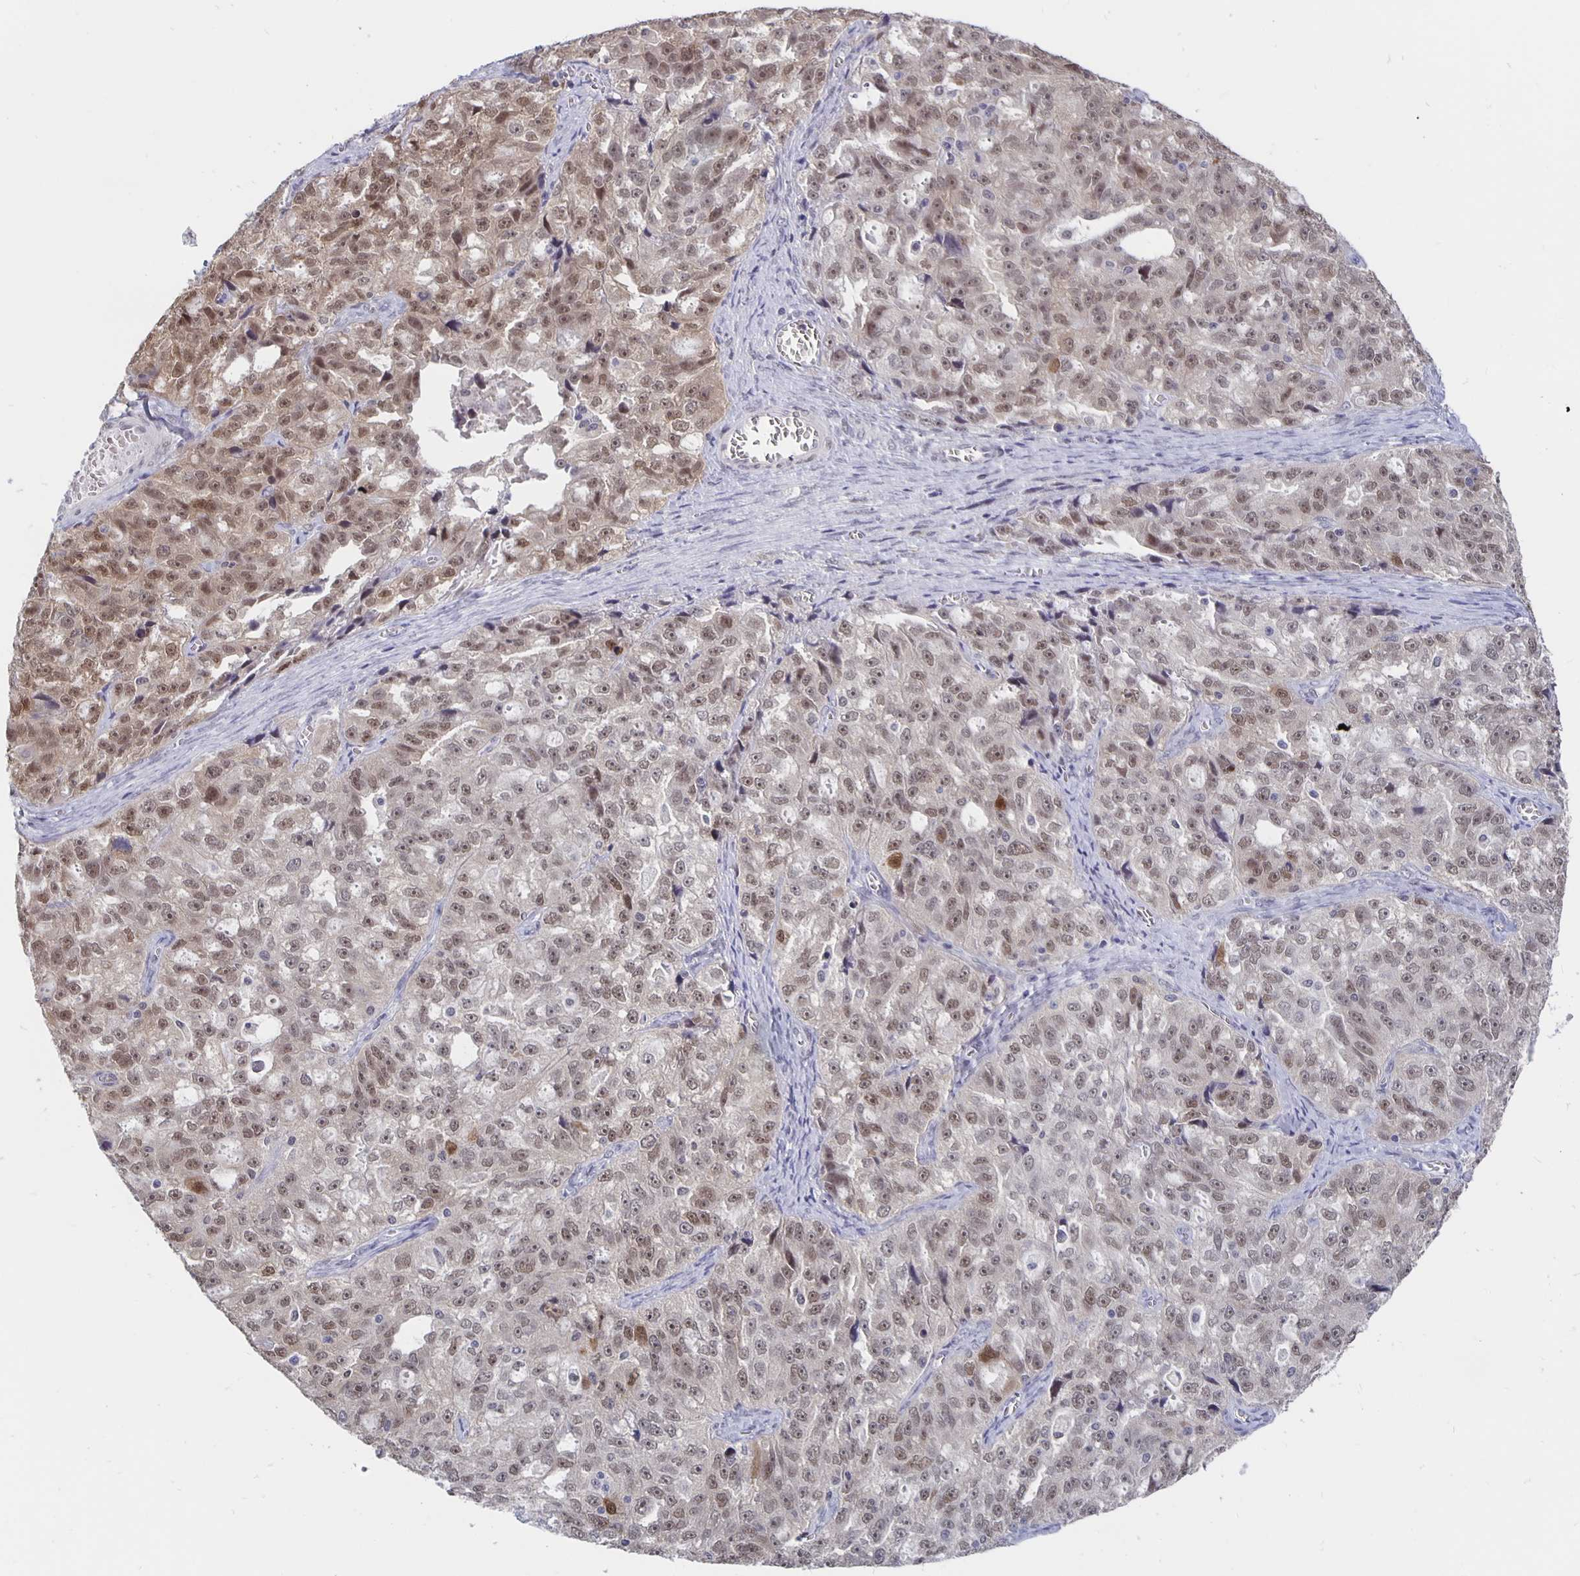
{"staining": {"intensity": "weak", "quantity": ">75%", "location": "nuclear"}, "tissue": "ovarian cancer", "cell_type": "Tumor cells", "image_type": "cancer", "snomed": [{"axis": "morphology", "description": "Cystadenocarcinoma, serous, NOS"}, {"axis": "topography", "description": "Ovary"}], "caption": "DAB immunohistochemical staining of ovarian cancer (serous cystadenocarcinoma) shows weak nuclear protein expression in about >75% of tumor cells.", "gene": "ZNF691", "patient": {"sex": "female", "age": 51}}